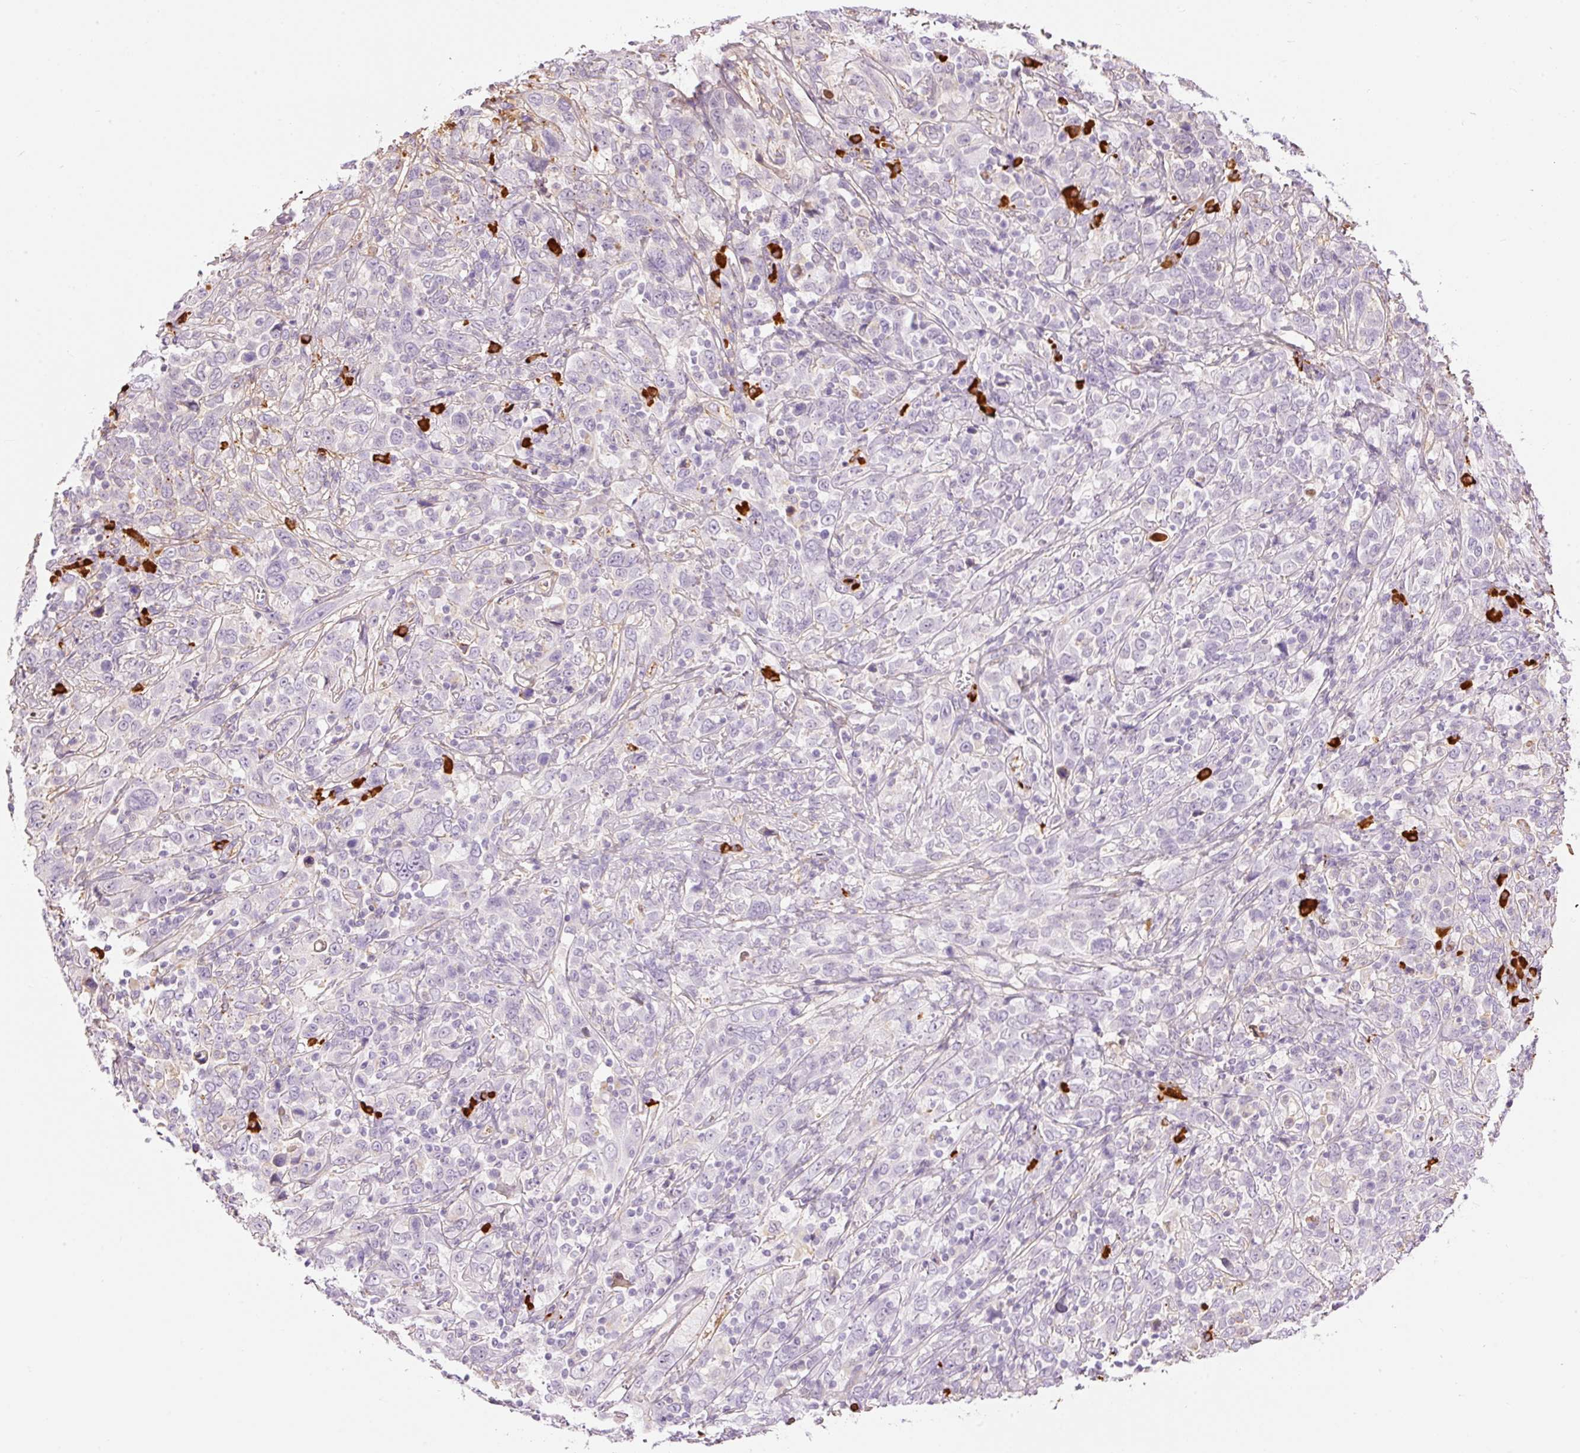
{"staining": {"intensity": "negative", "quantity": "none", "location": "none"}, "tissue": "cervical cancer", "cell_type": "Tumor cells", "image_type": "cancer", "snomed": [{"axis": "morphology", "description": "Squamous cell carcinoma, NOS"}, {"axis": "topography", "description": "Cervix"}], "caption": "The image shows no staining of tumor cells in cervical cancer (squamous cell carcinoma).", "gene": "PRPF38B", "patient": {"sex": "female", "age": 46}}